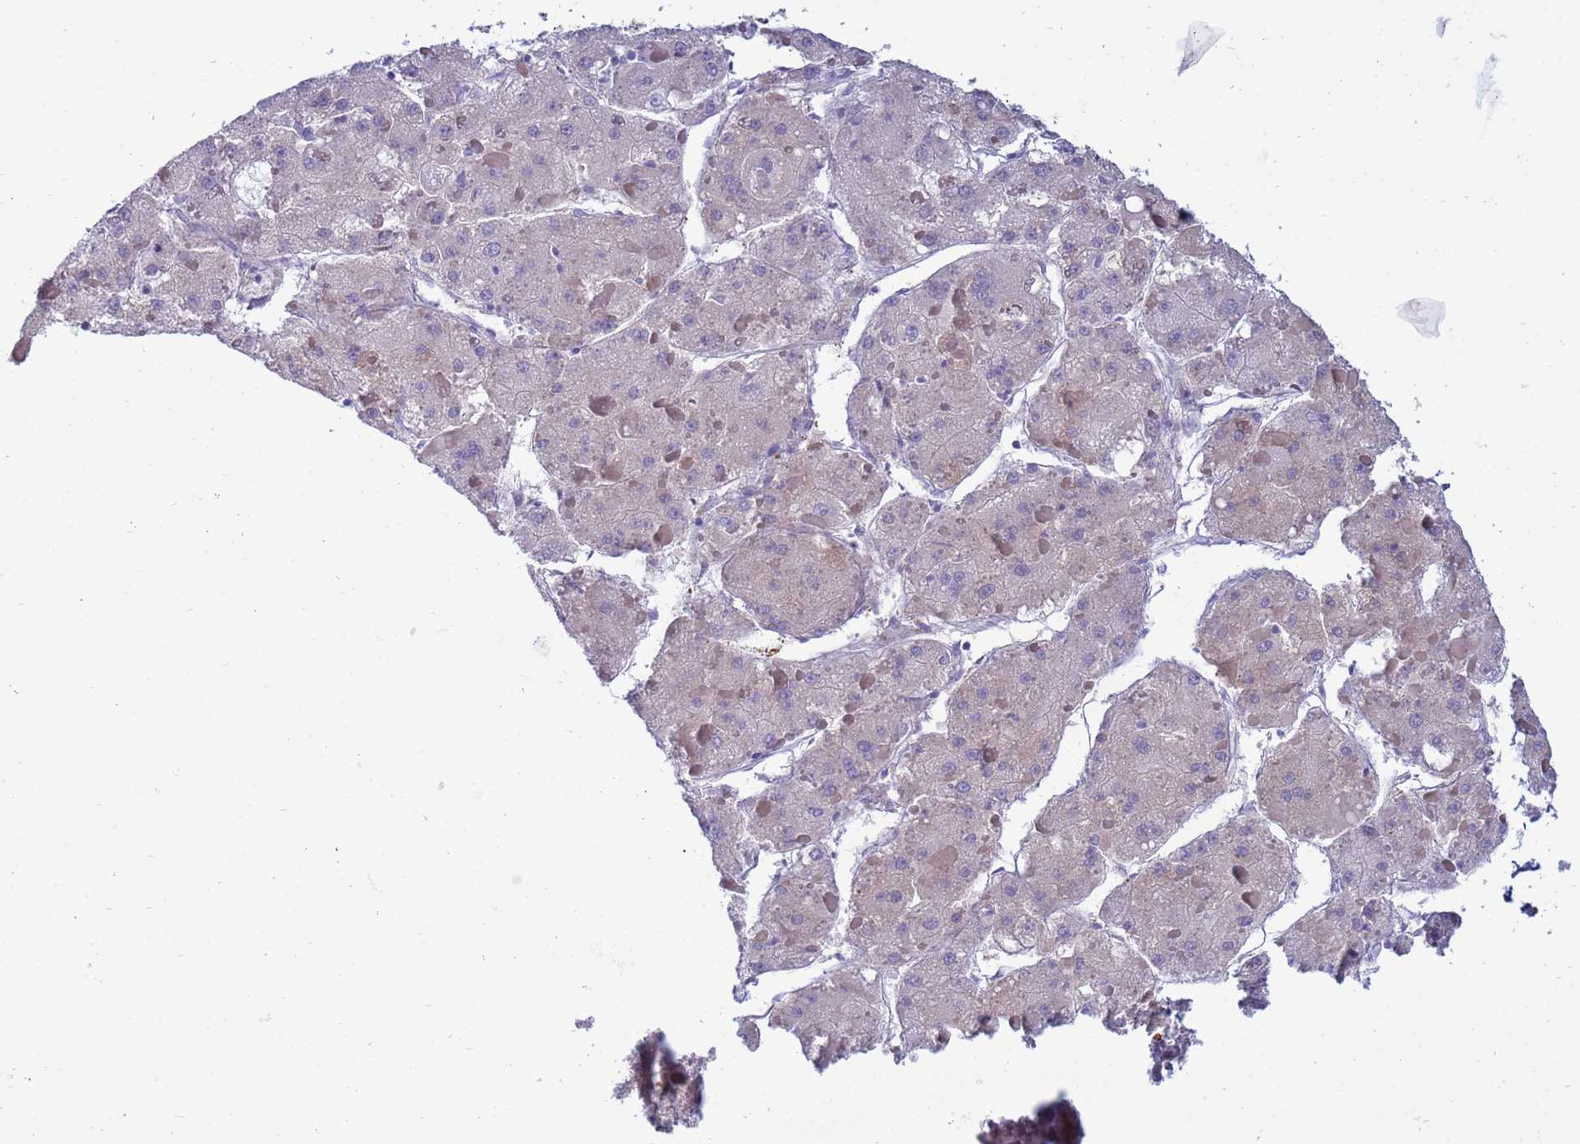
{"staining": {"intensity": "negative", "quantity": "none", "location": "none"}, "tissue": "liver cancer", "cell_type": "Tumor cells", "image_type": "cancer", "snomed": [{"axis": "morphology", "description": "Carcinoma, Hepatocellular, NOS"}, {"axis": "topography", "description": "Liver"}], "caption": "IHC image of liver hepatocellular carcinoma stained for a protein (brown), which exhibits no expression in tumor cells. Brightfield microscopy of IHC stained with DAB (brown) and hematoxylin (blue), captured at high magnification.", "gene": "TRPC6", "patient": {"sex": "female", "age": 73}}